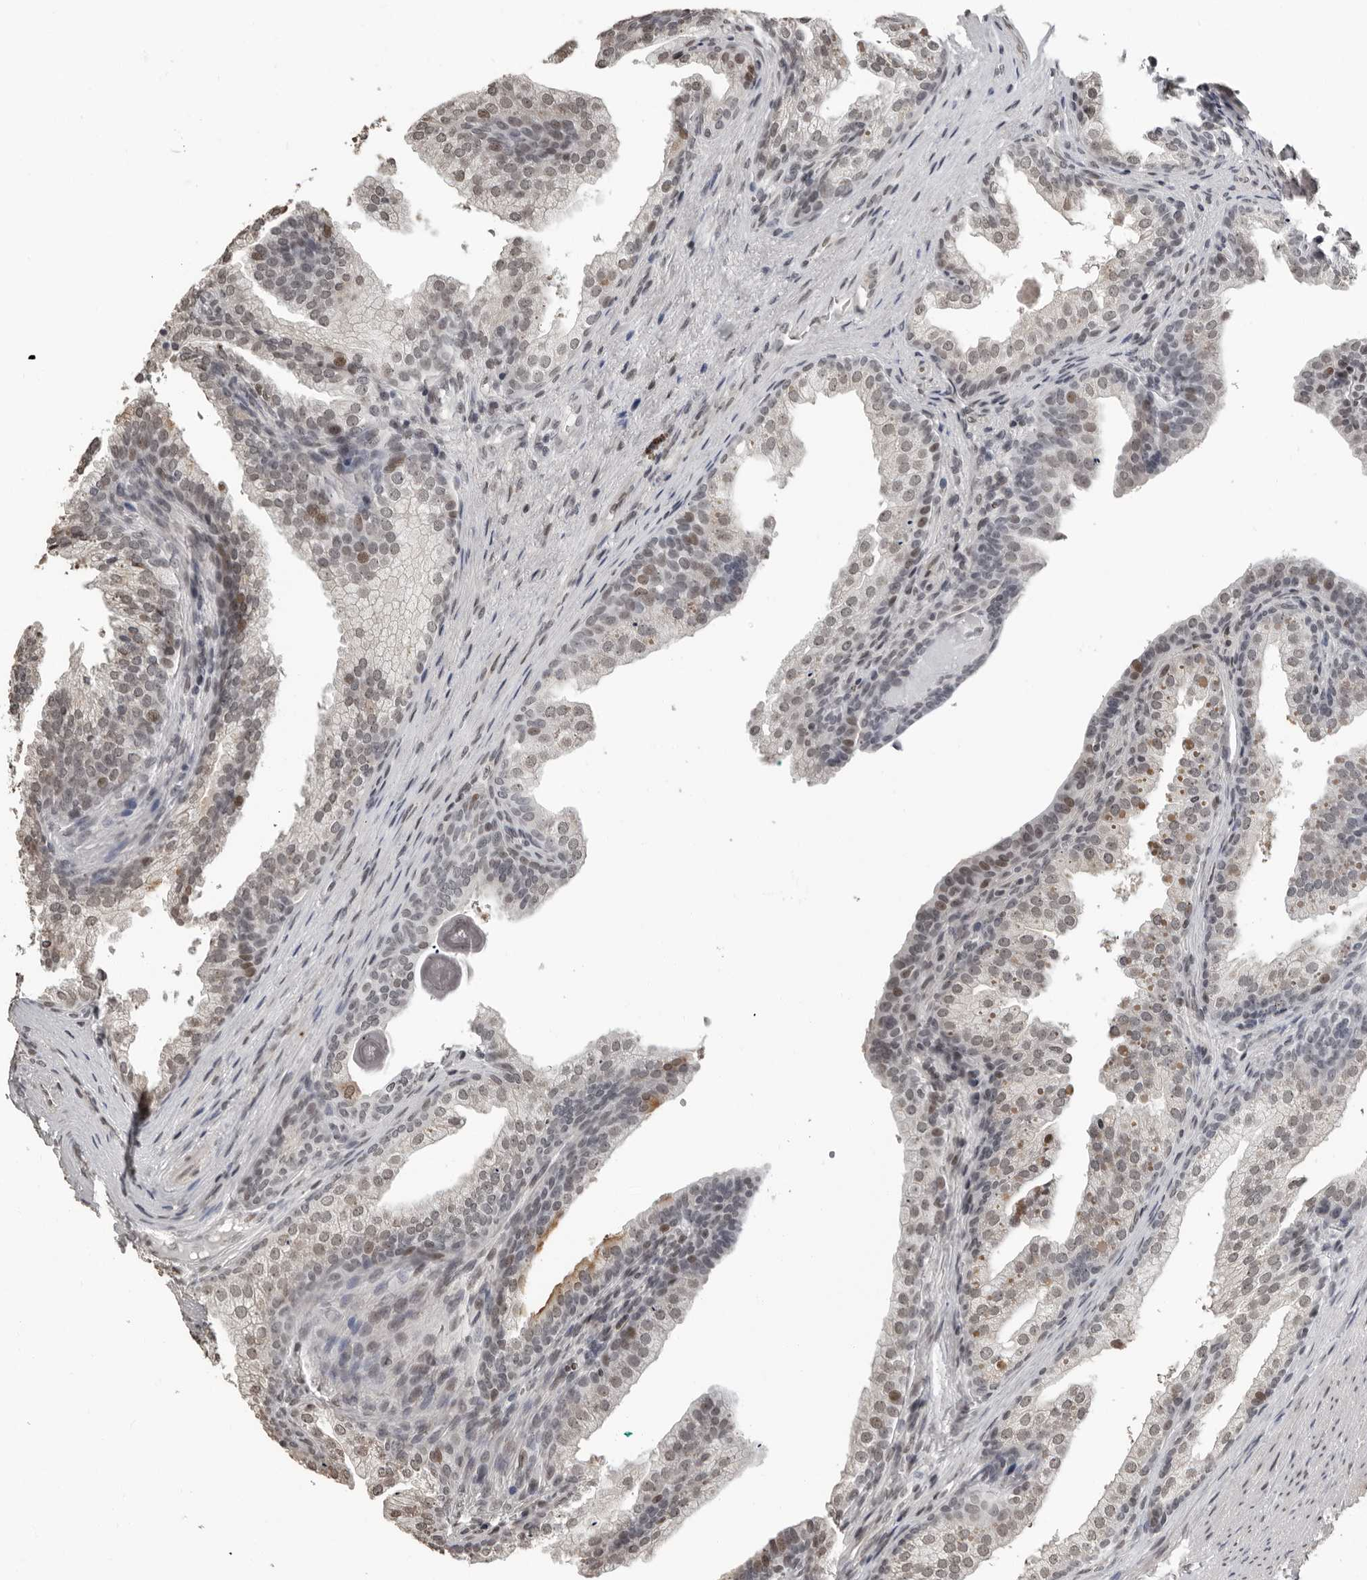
{"staining": {"intensity": "weak", "quantity": "25%-75%", "location": "nuclear"}, "tissue": "prostate cancer", "cell_type": "Tumor cells", "image_type": "cancer", "snomed": [{"axis": "morphology", "description": "Adenocarcinoma, High grade"}, {"axis": "topography", "description": "Prostate"}], "caption": "Immunohistochemical staining of human prostate high-grade adenocarcinoma demonstrates weak nuclear protein expression in approximately 25%-75% of tumor cells.", "gene": "ORC1", "patient": {"sex": "male", "age": 62}}